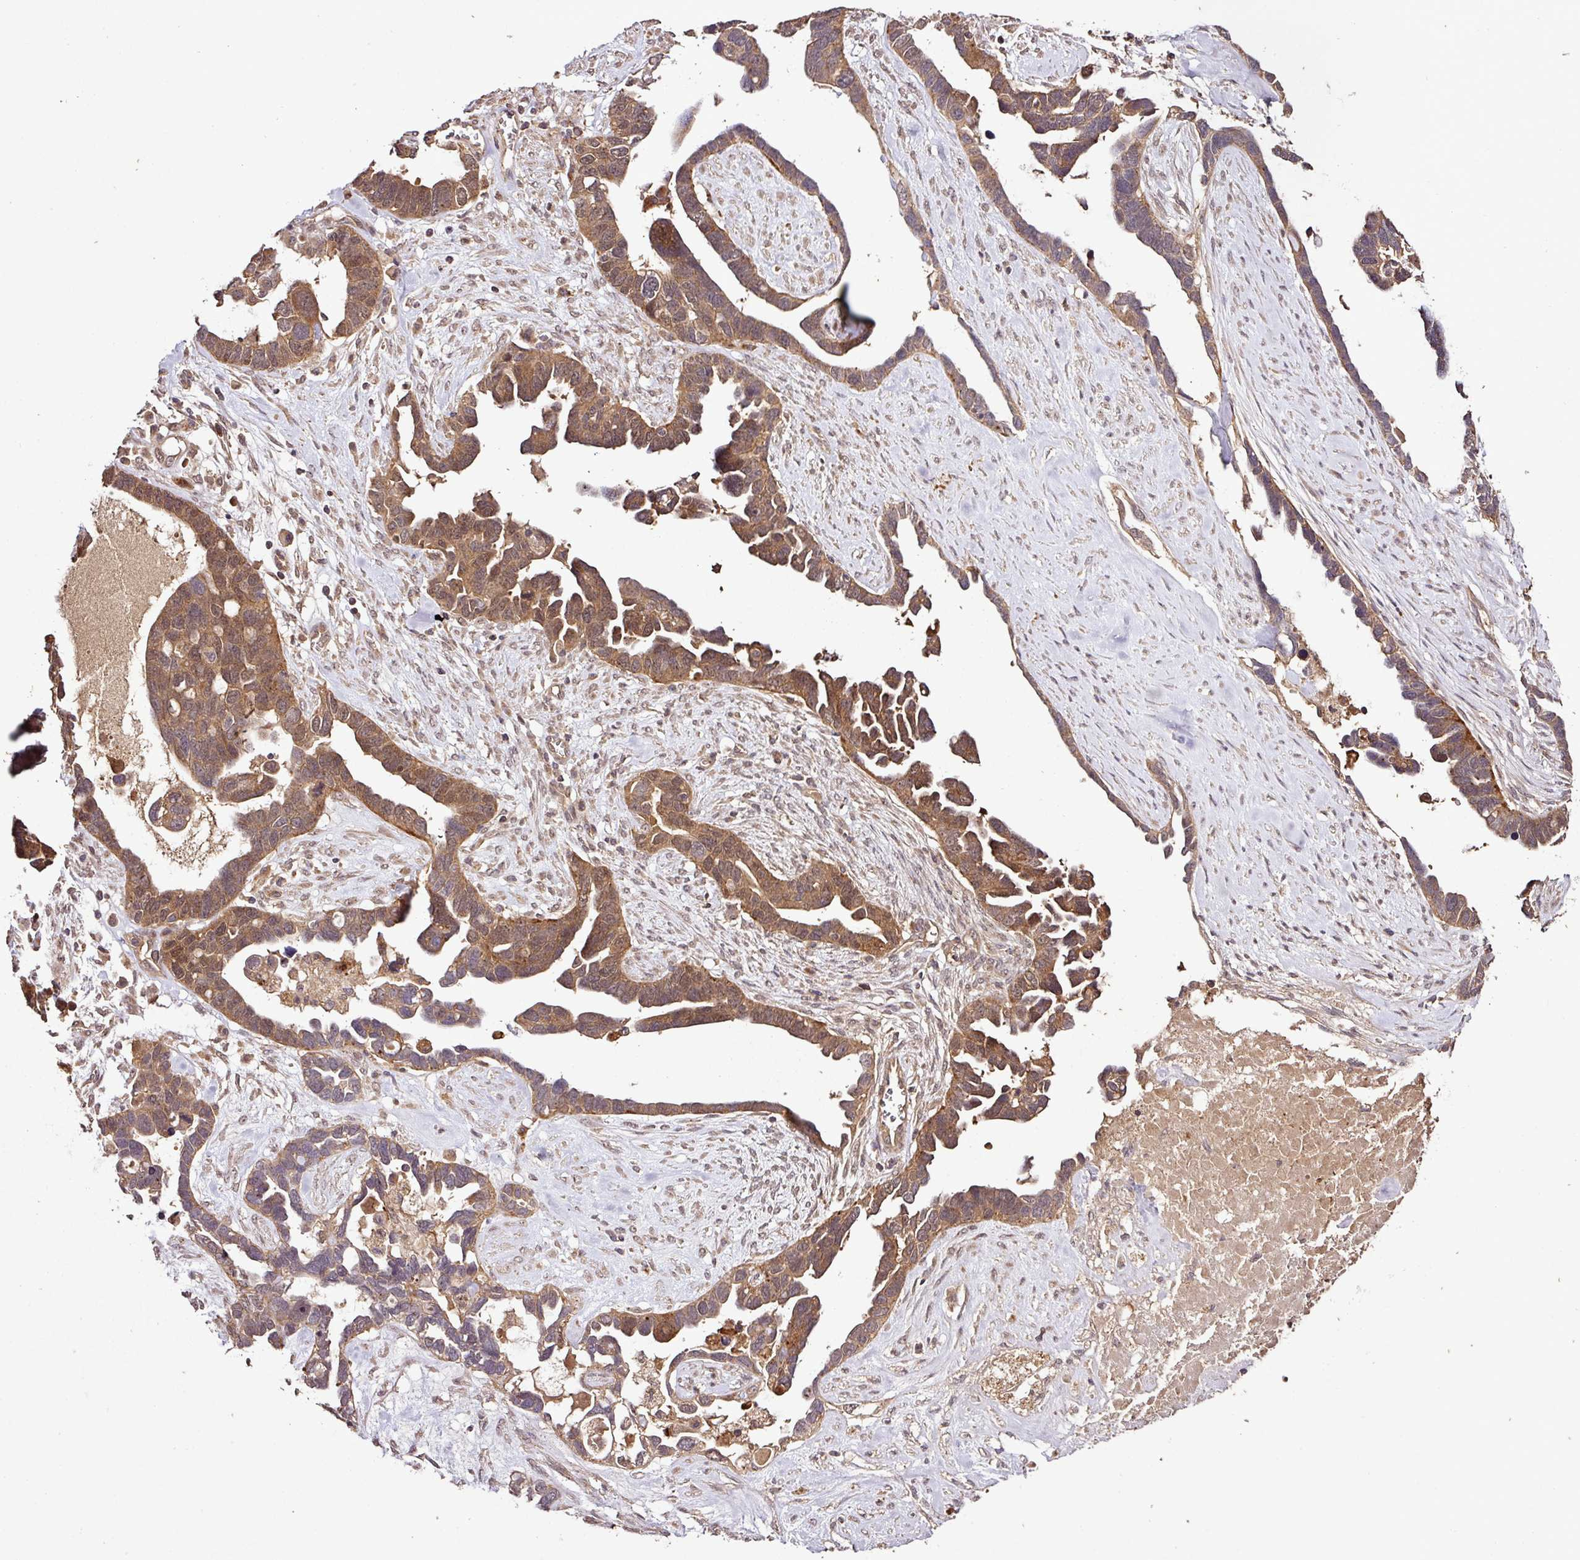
{"staining": {"intensity": "moderate", "quantity": ">75%", "location": "cytoplasmic/membranous,nuclear"}, "tissue": "ovarian cancer", "cell_type": "Tumor cells", "image_type": "cancer", "snomed": [{"axis": "morphology", "description": "Cystadenocarcinoma, serous, NOS"}, {"axis": "topography", "description": "Ovary"}], "caption": "Immunohistochemistry histopathology image of neoplastic tissue: human ovarian cancer stained using IHC demonstrates medium levels of moderate protein expression localized specifically in the cytoplasmic/membranous and nuclear of tumor cells, appearing as a cytoplasmic/membranous and nuclear brown color.", "gene": "FAIM", "patient": {"sex": "female", "age": 54}}